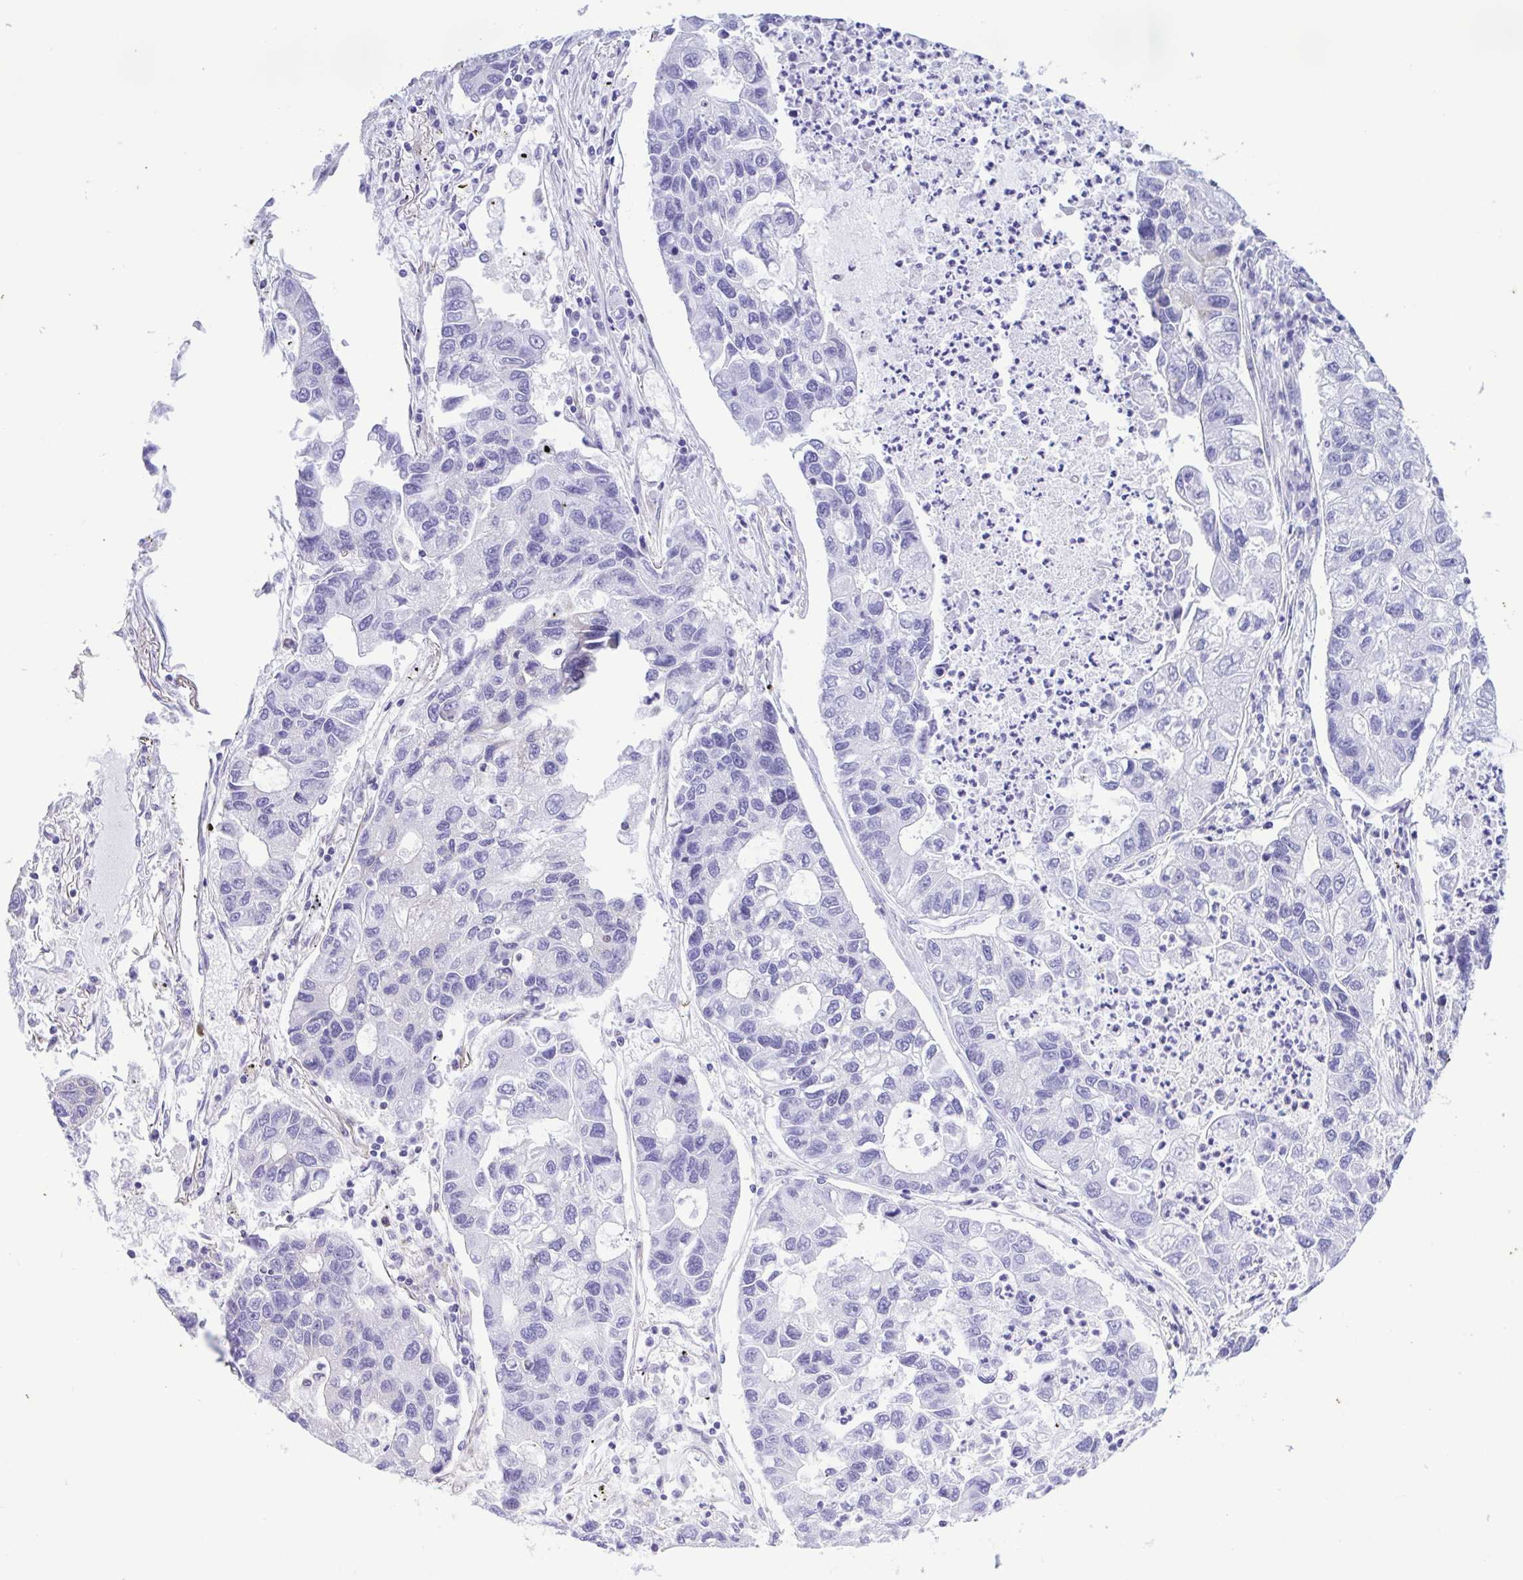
{"staining": {"intensity": "negative", "quantity": "none", "location": "none"}, "tissue": "lung cancer", "cell_type": "Tumor cells", "image_type": "cancer", "snomed": [{"axis": "morphology", "description": "Adenocarcinoma, NOS"}, {"axis": "topography", "description": "Bronchus"}, {"axis": "topography", "description": "Lung"}], "caption": "The IHC photomicrograph has no significant staining in tumor cells of lung cancer (adenocarcinoma) tissue.", "gene": "TNNI3", "patient": {"sex": "female", "age": 51}}